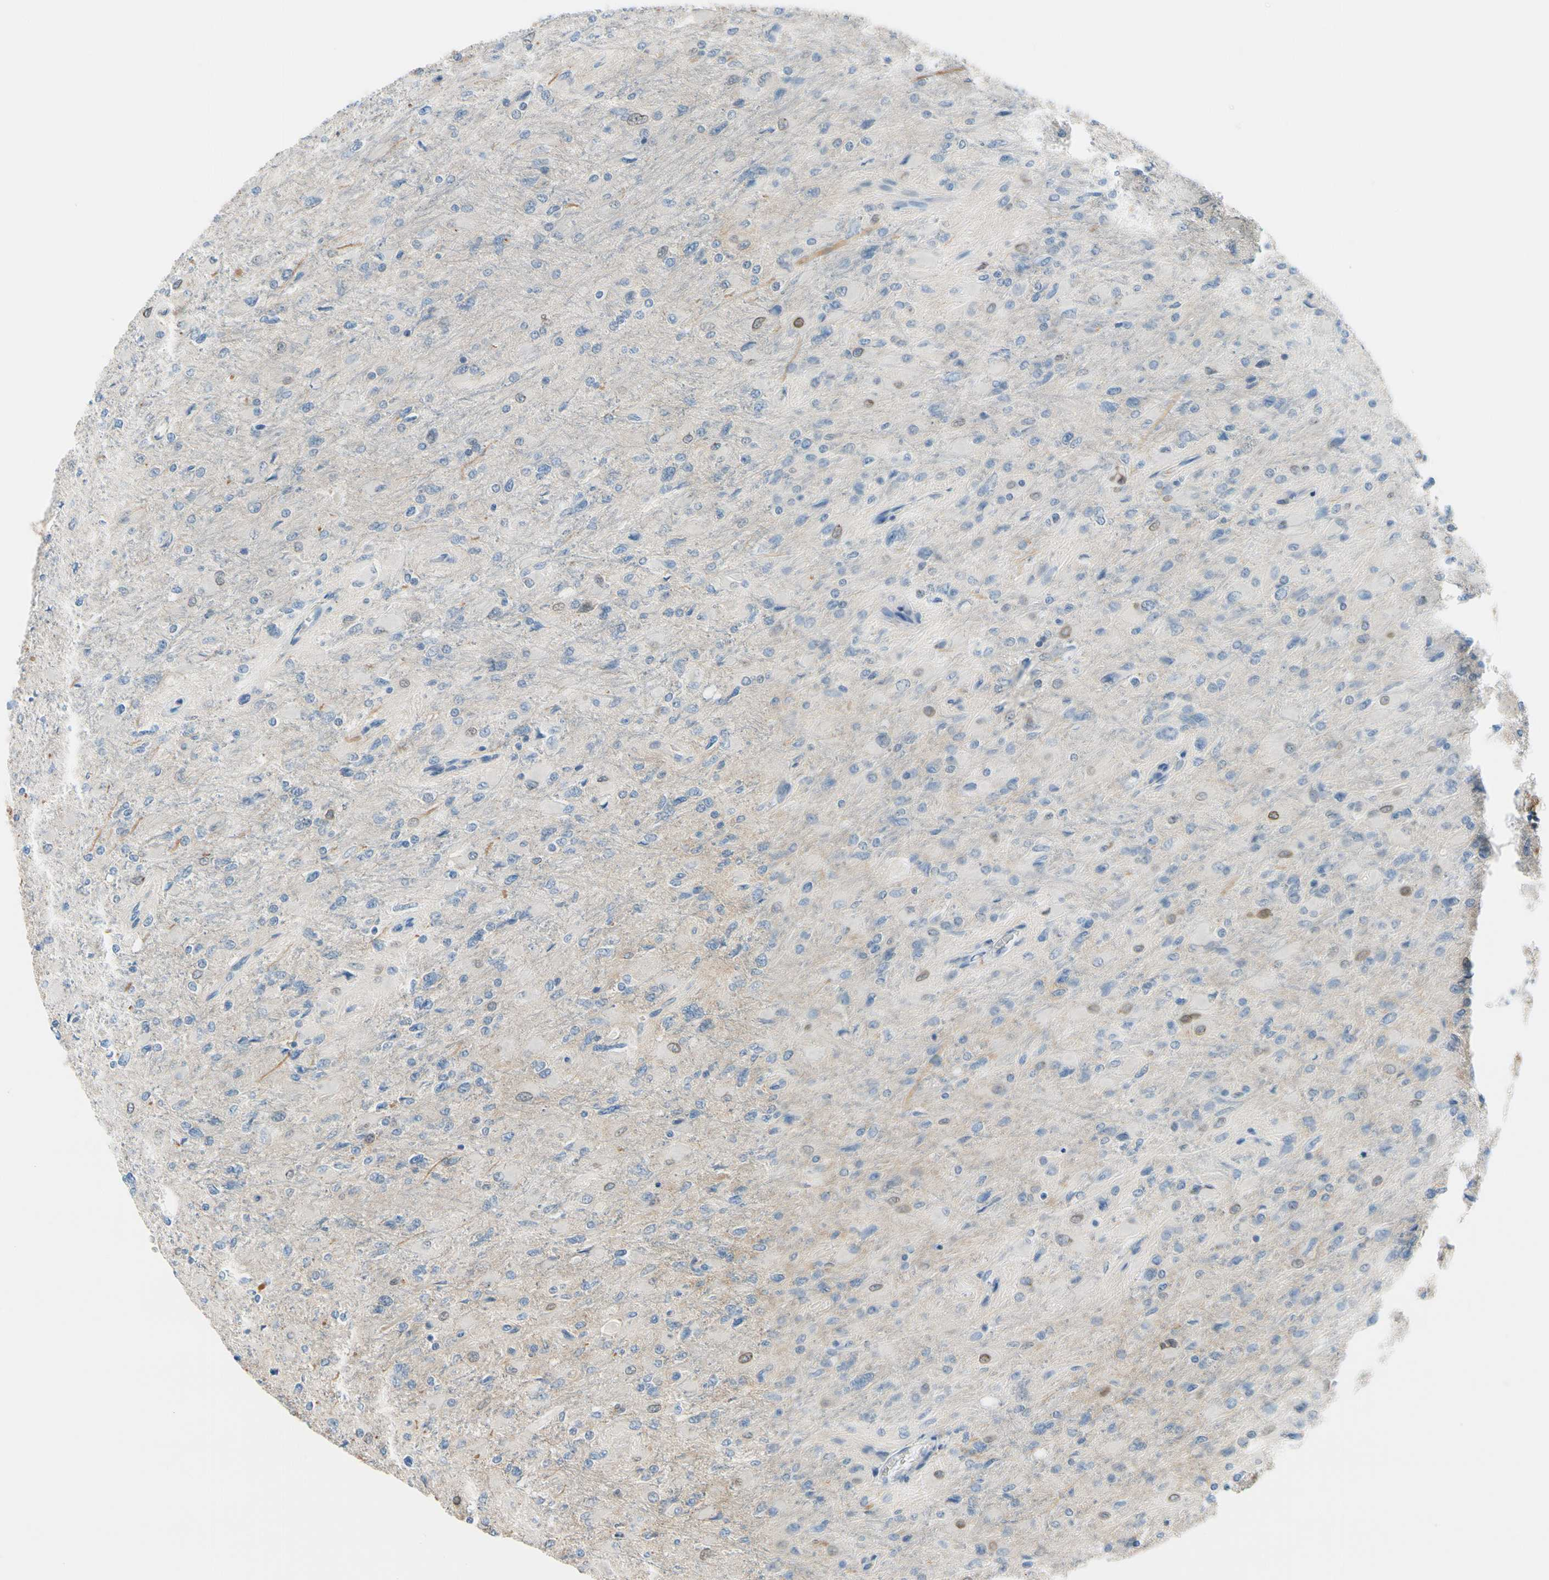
{"staining": {"intensity": "negative", "quantity": "none", "location": "none"}, "tissue": "glioma", "cell_type": "Tumor cells", "image_type": "cancer", "snomed": [{"axis": "morphology", "description": "Glioma, malignant, High grade"}, {"axis": "topography", "description": "Cerebral cortex"}], "caption": "A high-resolution micrograph shows IHC staining of glioma, which exhibits no significant expression in tumor cells.", "gene": "FCER2", "patient": {"sex": "female", "age": 36}}